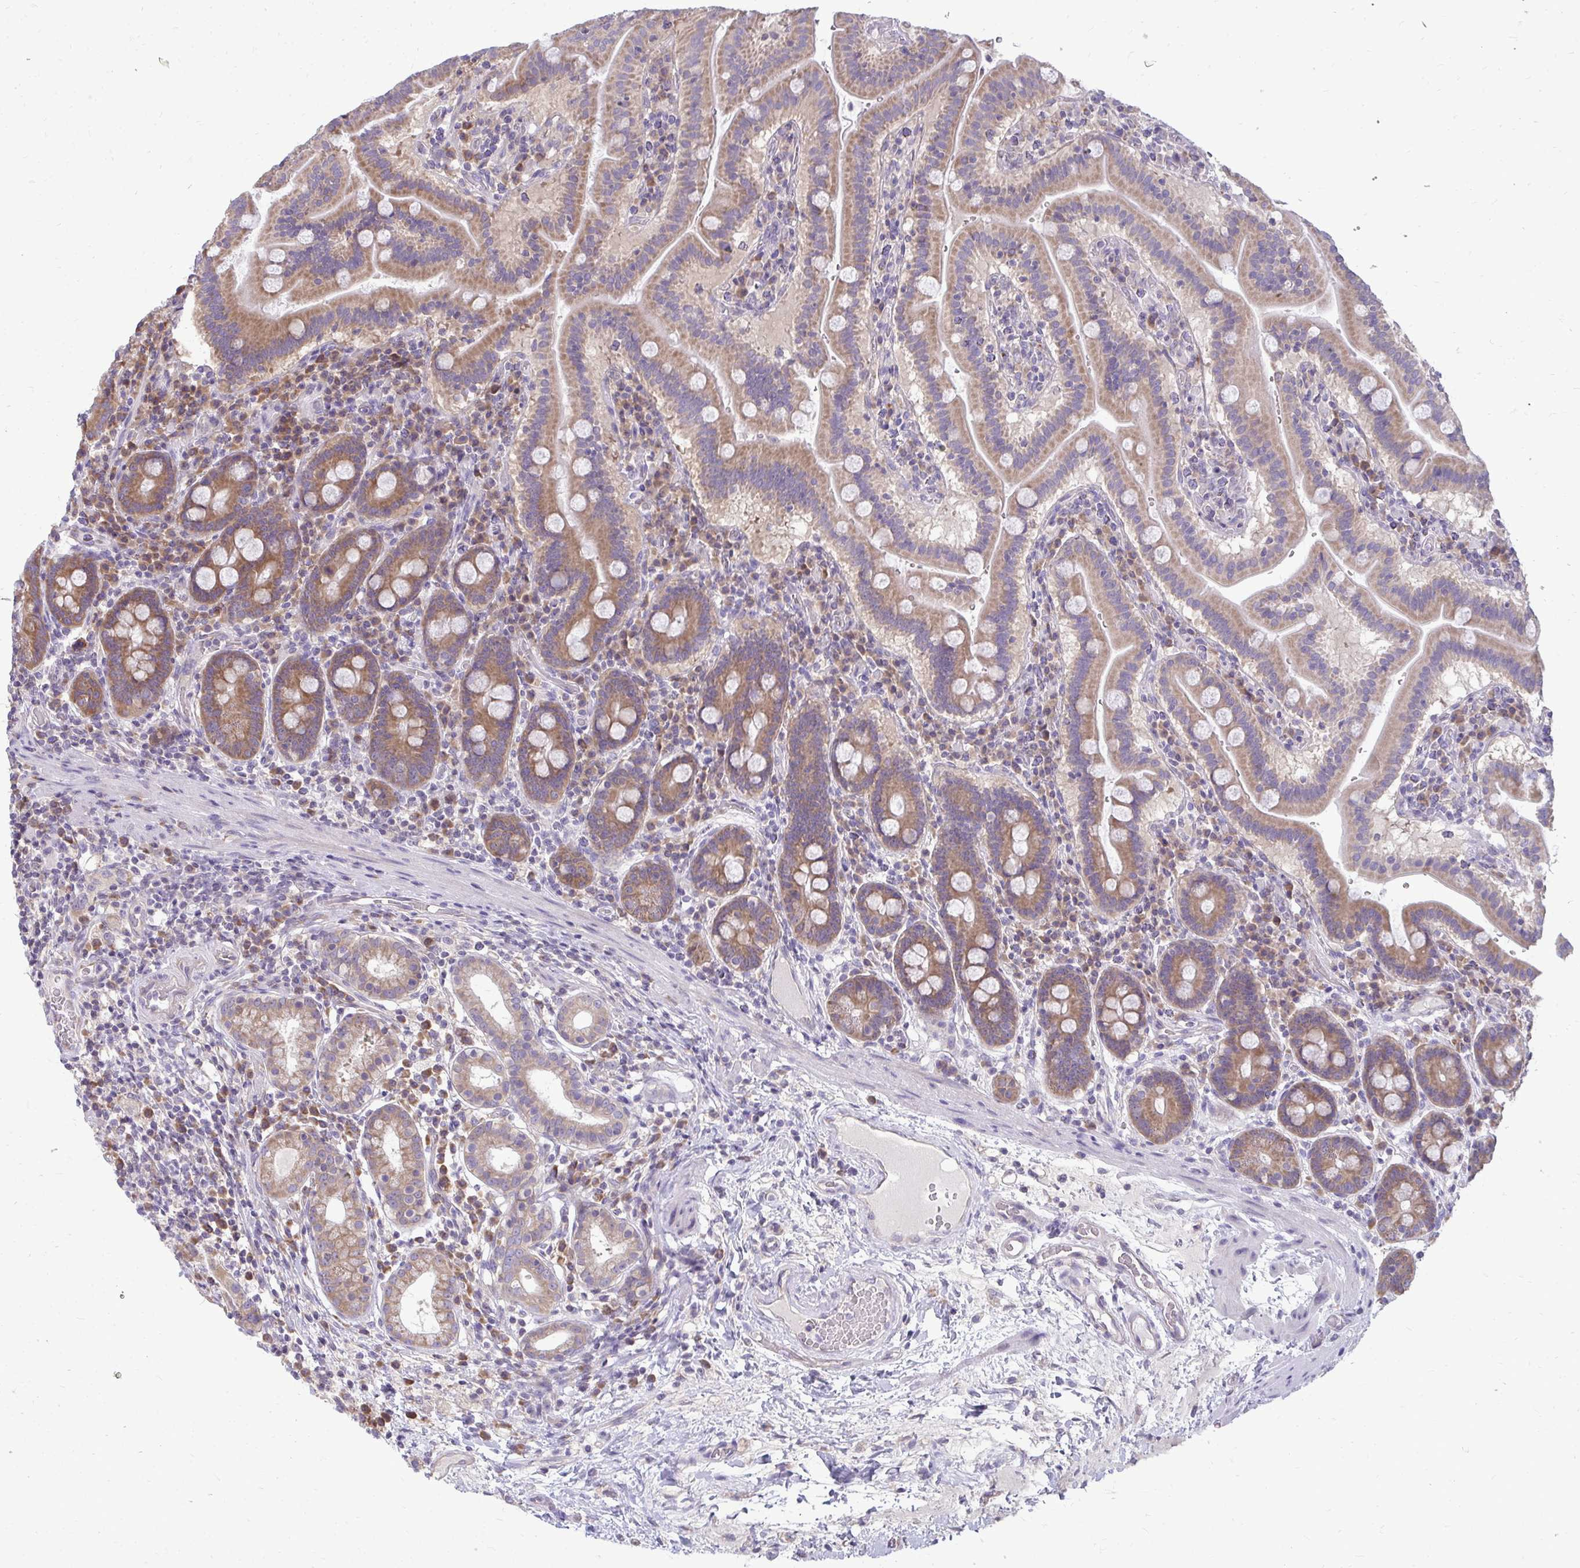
{"staining": {"intensity": "moderate", "quantity": ">75%", "location": "cytoplasmic/membranous"}, "tissue": "small intestine", "cell_type": "Glandular cells", "image_type": "normal", "snomed": [{"axis": "morphology", "description": "Normal tissue, NOS"}, {"axis": "topography", "description": "Small intestine"}], "caption": "This is a photomicrograph of immunohistochemistry staining of unremarkable small intestine, which shows moderate staining in the cytoplasmic/membranous of glandular cells.", "gene": "RPLP2", "patient": {"sex": "male", "age": 26}}